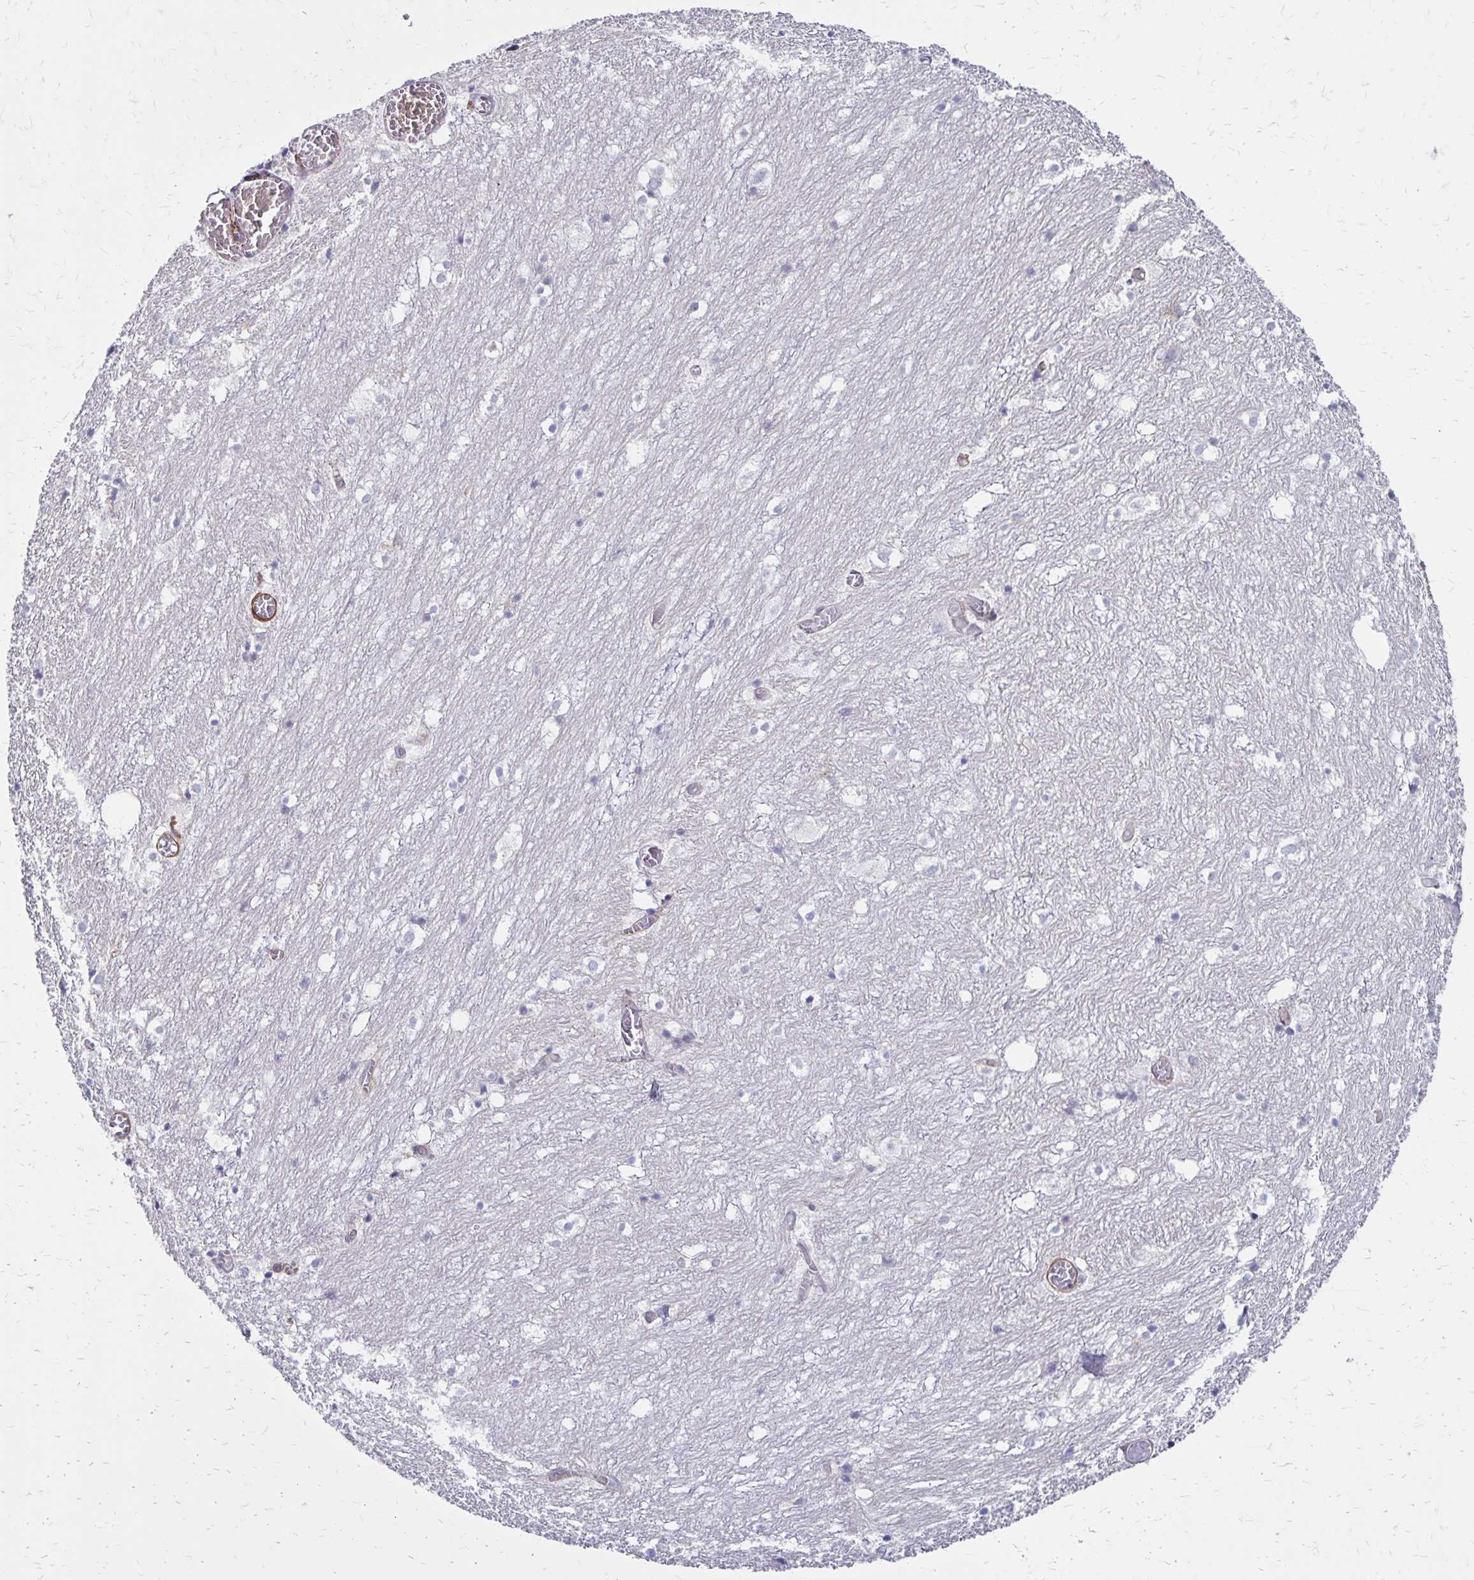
{"staining": {"intensity": "negative", "quantity": "none", "location": "none"}, "tissue": "hippocampus", "cell_type": "Glial cells", "image_type": "normal", "snomed": [{"axis": "morphology", "description": "Normal tissue, NOS"}, {"axis": "topography", "description": "Hippocampus"}], "caption": "Immunohistochemistry (IHC) image of unremarkable human hippocampus stained for a protein (brown), which reveals no expression in glial cells.", "gene": "TNS3", "patient": {"sex": "female", "age": 52}}